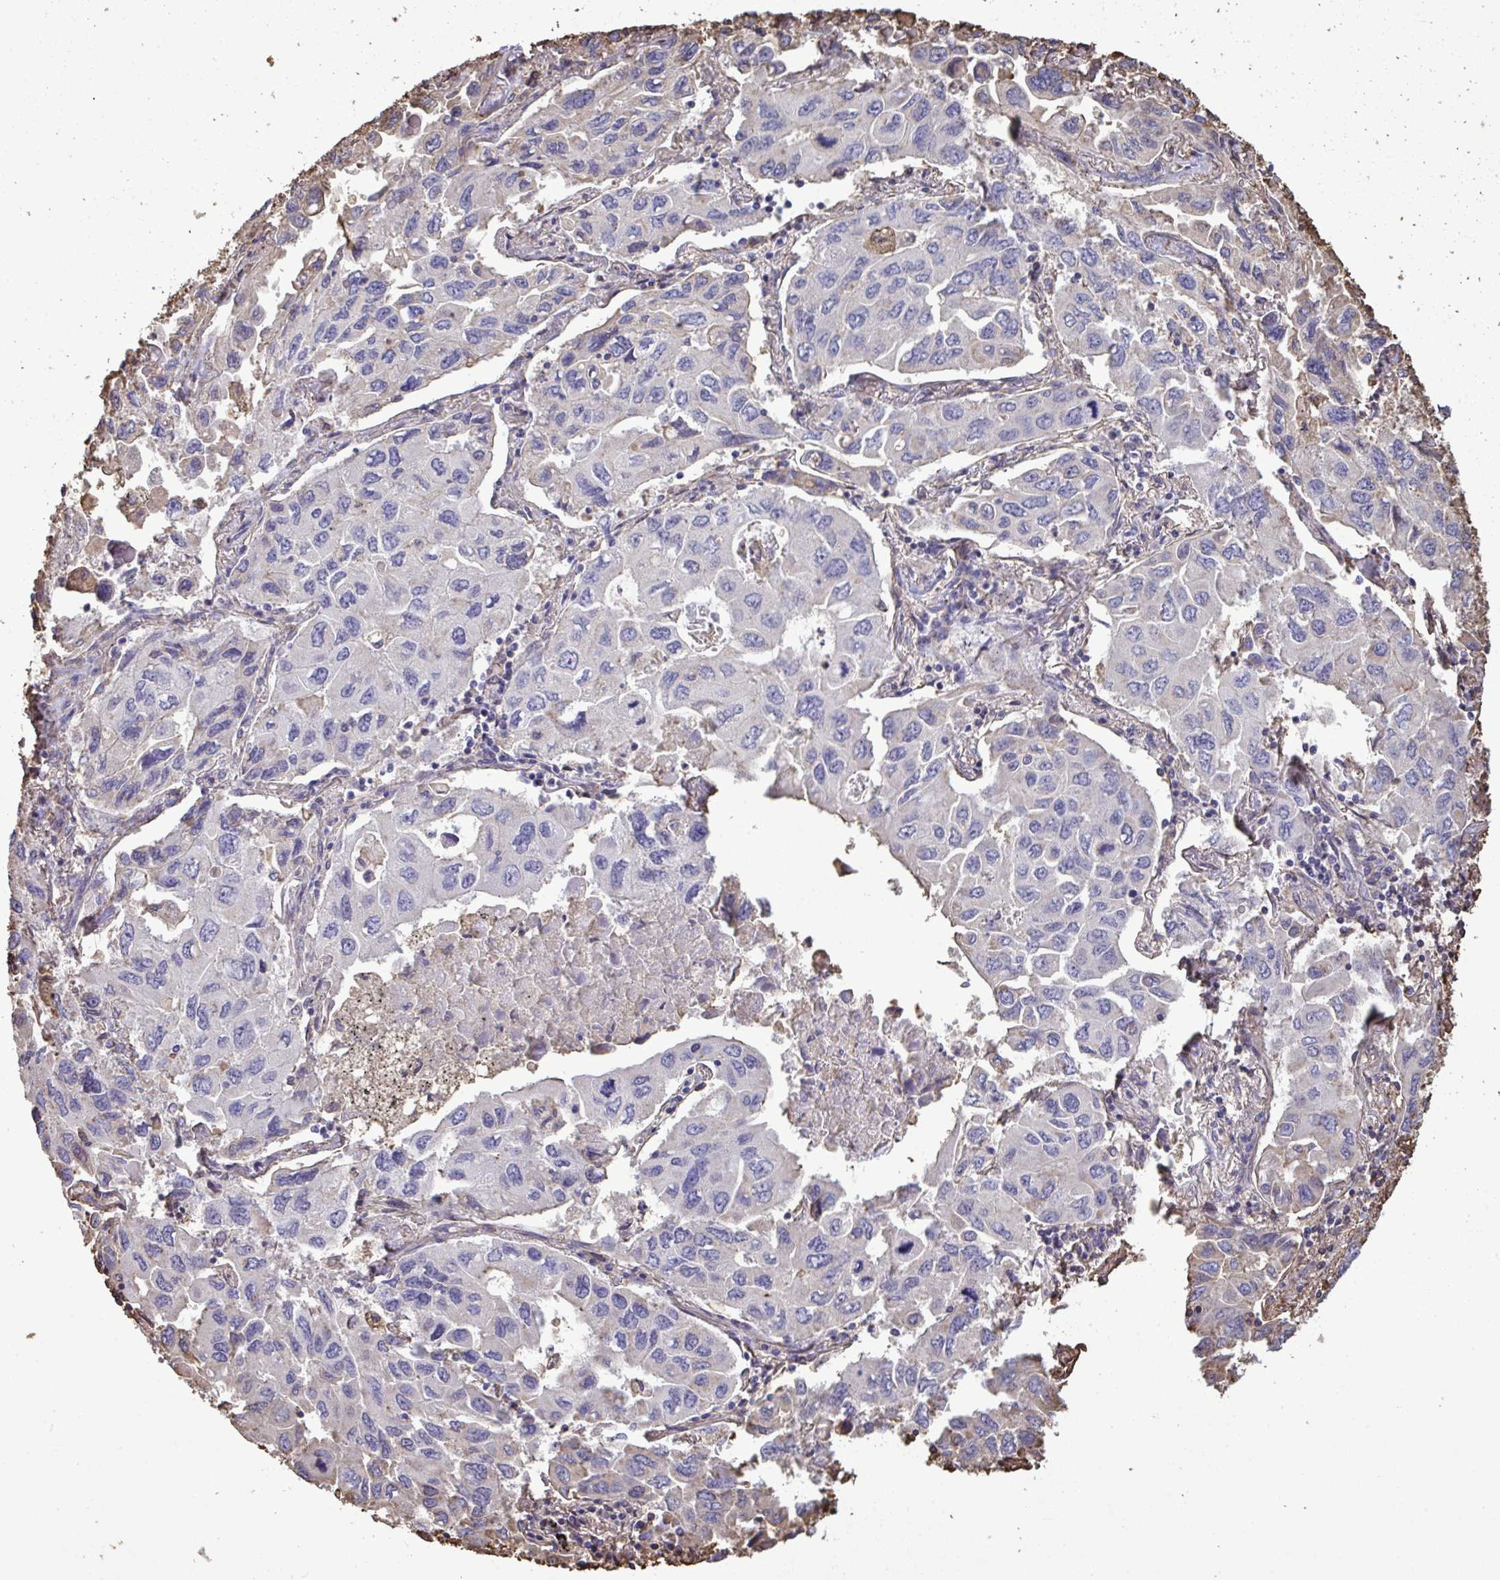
{"staining": {"intensity": "negative", "quantity": "none", "location": "none"}, "tissue": "lung cancer", "cell_type": "Tumor cells", "image_type": "cancer", "snomed": [{"axis": "morphology", "description": "Adenocarcinoma, NOS"}, {"axis": "topography", "description": "Lung"}], "caption": "DAB (3,3'-diaminobenzidine) immunohistochemical staining of lung adenocarcinoma demonstrates no significant positivity in tumor cells. (DAB immunohistochemistry, high magnification).", "gene": "ANXA5", "patient": {"sex": "male", "age": 64}}